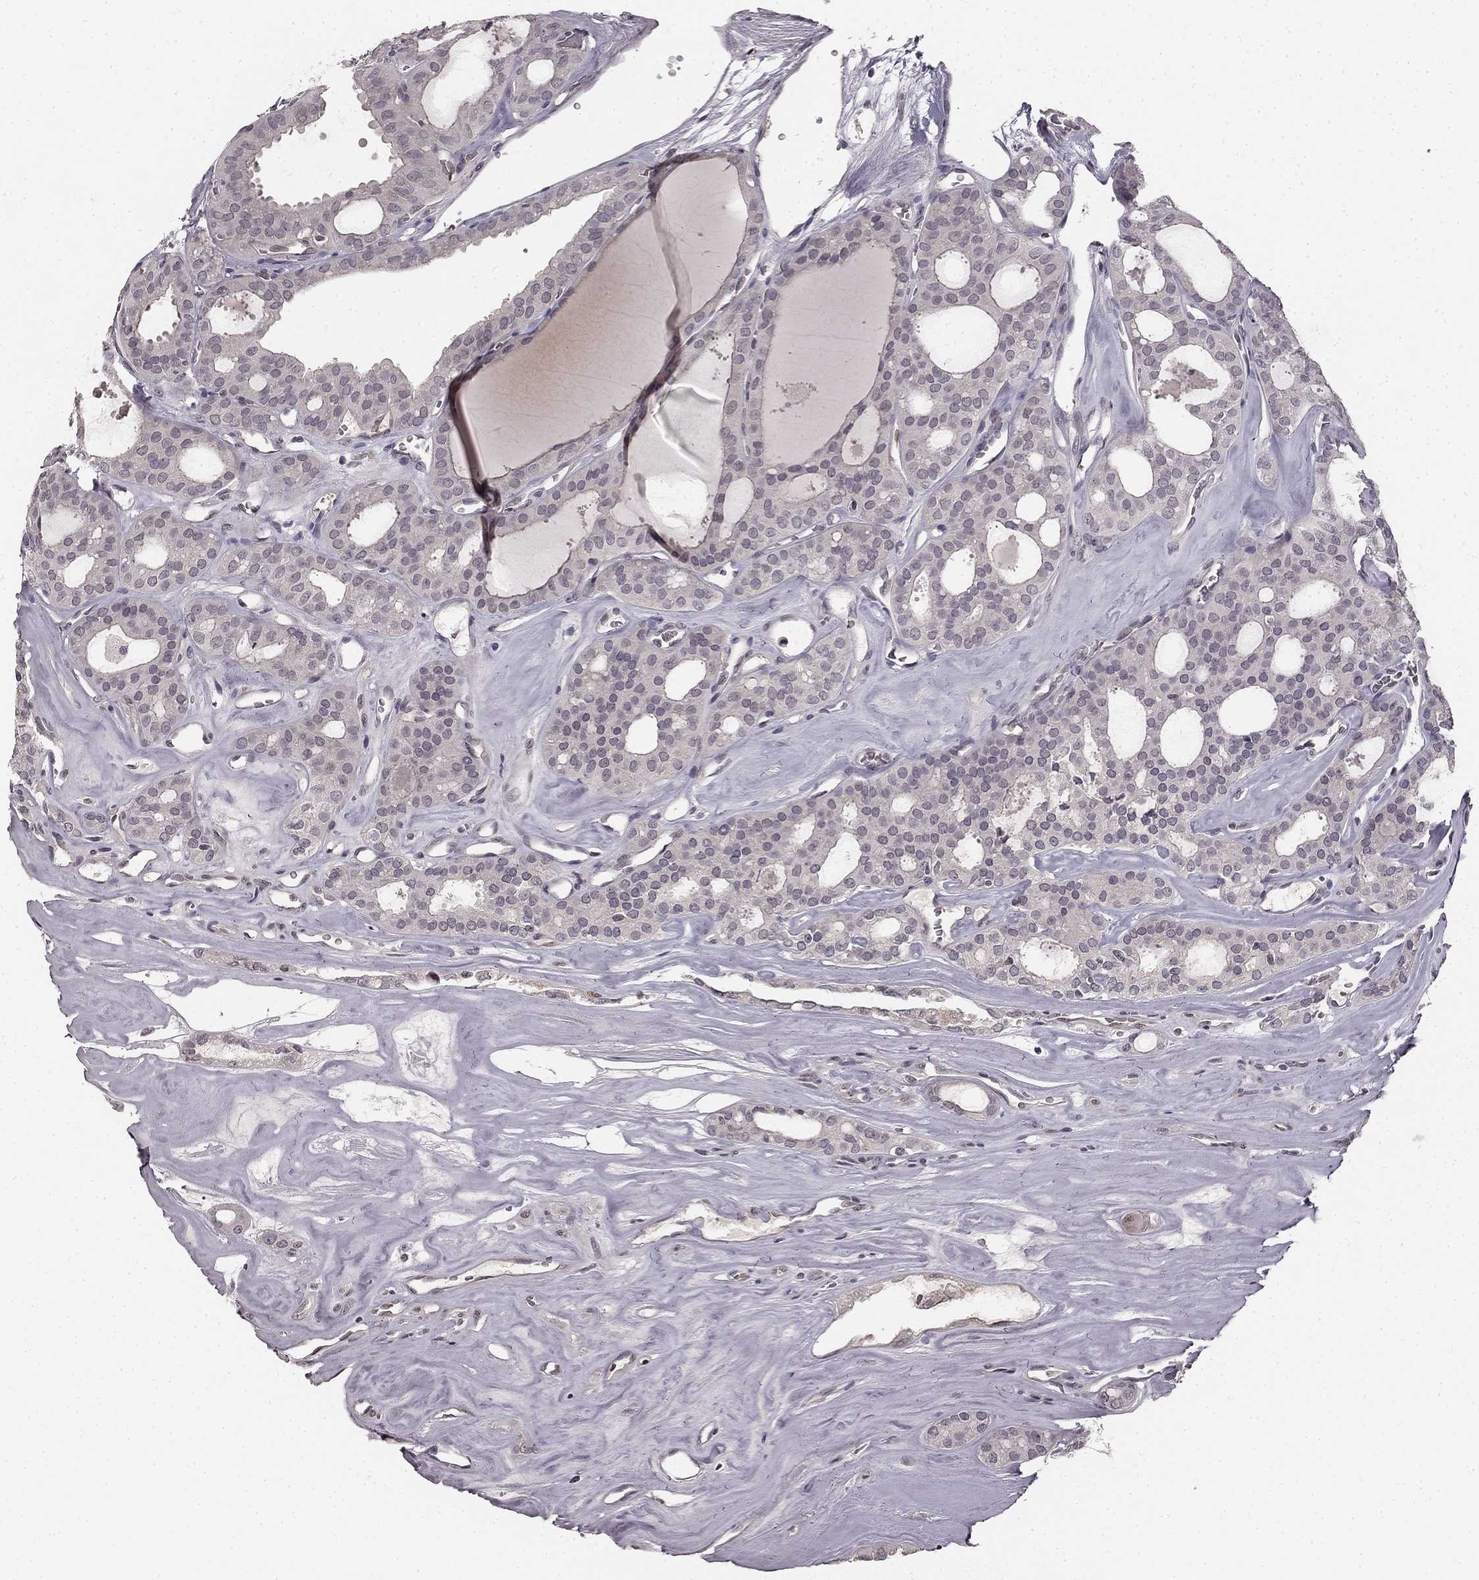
{"staining": {"intensity": "negative", "quantity": "none", "location": "none"}, "tissue": "thyroid cancer", "cell_type": "Tumor cells", "image_type": "cancer", "snomed": [{"axis": "morphology", "description": "Follicular adenoma carcinoma, NOS"}, {"axis": "topography", "description": "Thyroid gland"}], "caption": "This is an immunohistochemistry (IHC) micrograph of follicular adenoma carcinoma (thyroid). There is no expression in tumor cells.", "gene": "HCN4", "patient": {"sex": "male", "age": 75}}